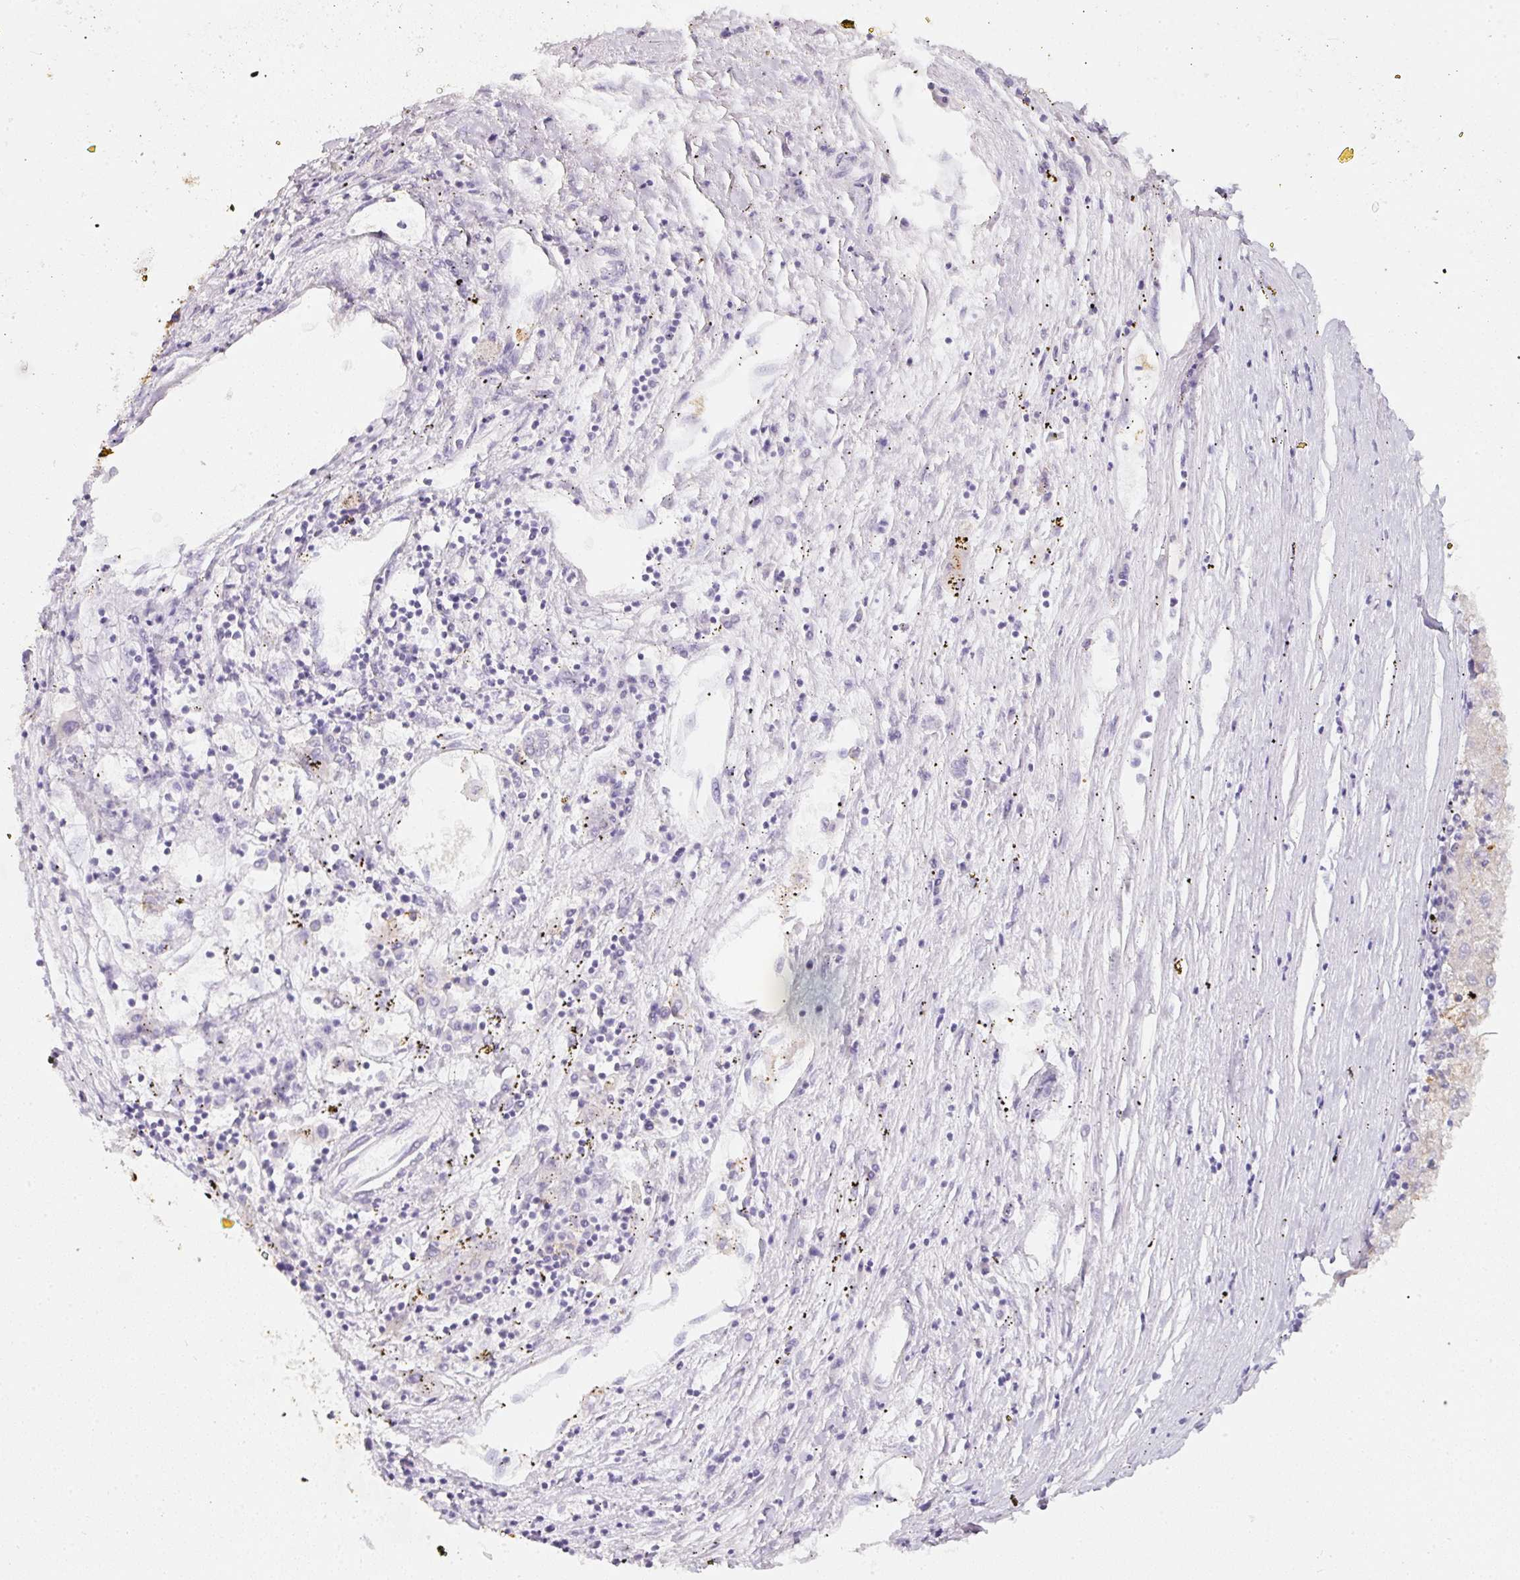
{"staining": {"intensity": "negative", "quantity": "none", "location": "none"}, "tissue": "liver cancer", "cell_type": "Tumor cells", "image_type": "cancer", "snomed": [{"axis": "morphology", "description": "Carcinoma, Hepatocellular, NOS"}, {"axis": "topography", "description": "Liver"}], "caption": "This is a image of immunohistochemistry staining of liver cancer, which shows no expression in tumor cells.", "gene": "SLC2A2", "patient": {"sex": "male", "age": 72}}